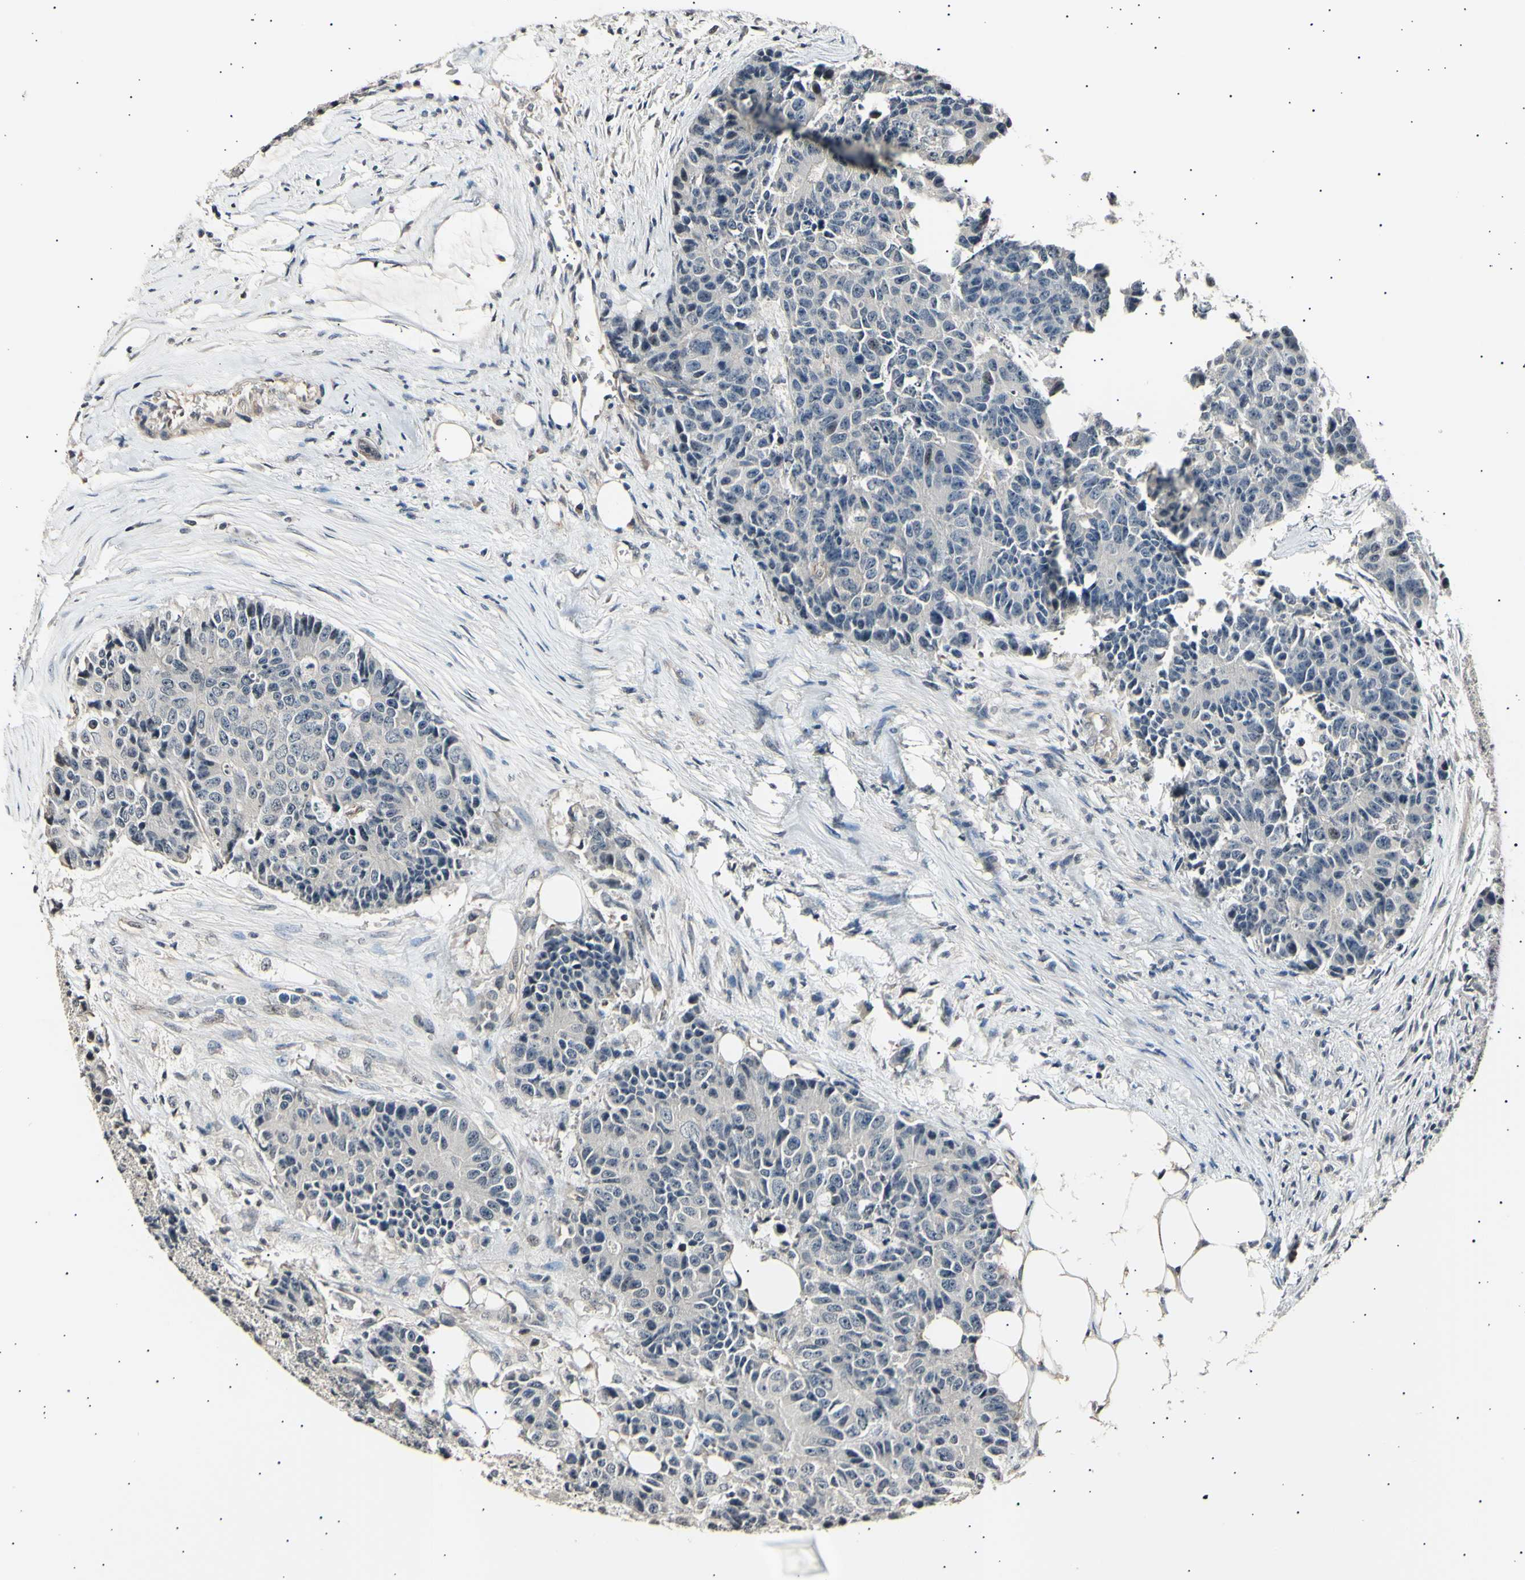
{"staining": {"intensity": "negative", "quantity": "none", "location": "none"}, "tissue": "colorectal cancer", "cell_type": "Tumor cells", "image_type": "cancer", "snomed": [{"axis": "morphology", "description": "Adenocarcinoma, NOS"}, {"axis": "topography", "description": "Colon"}], "caption": "Tumor cells are negative for protein expression in human adenocarcinoma (colorectal).", "gene": "AK1", "patient": {"sex": "female", "age": 86}}